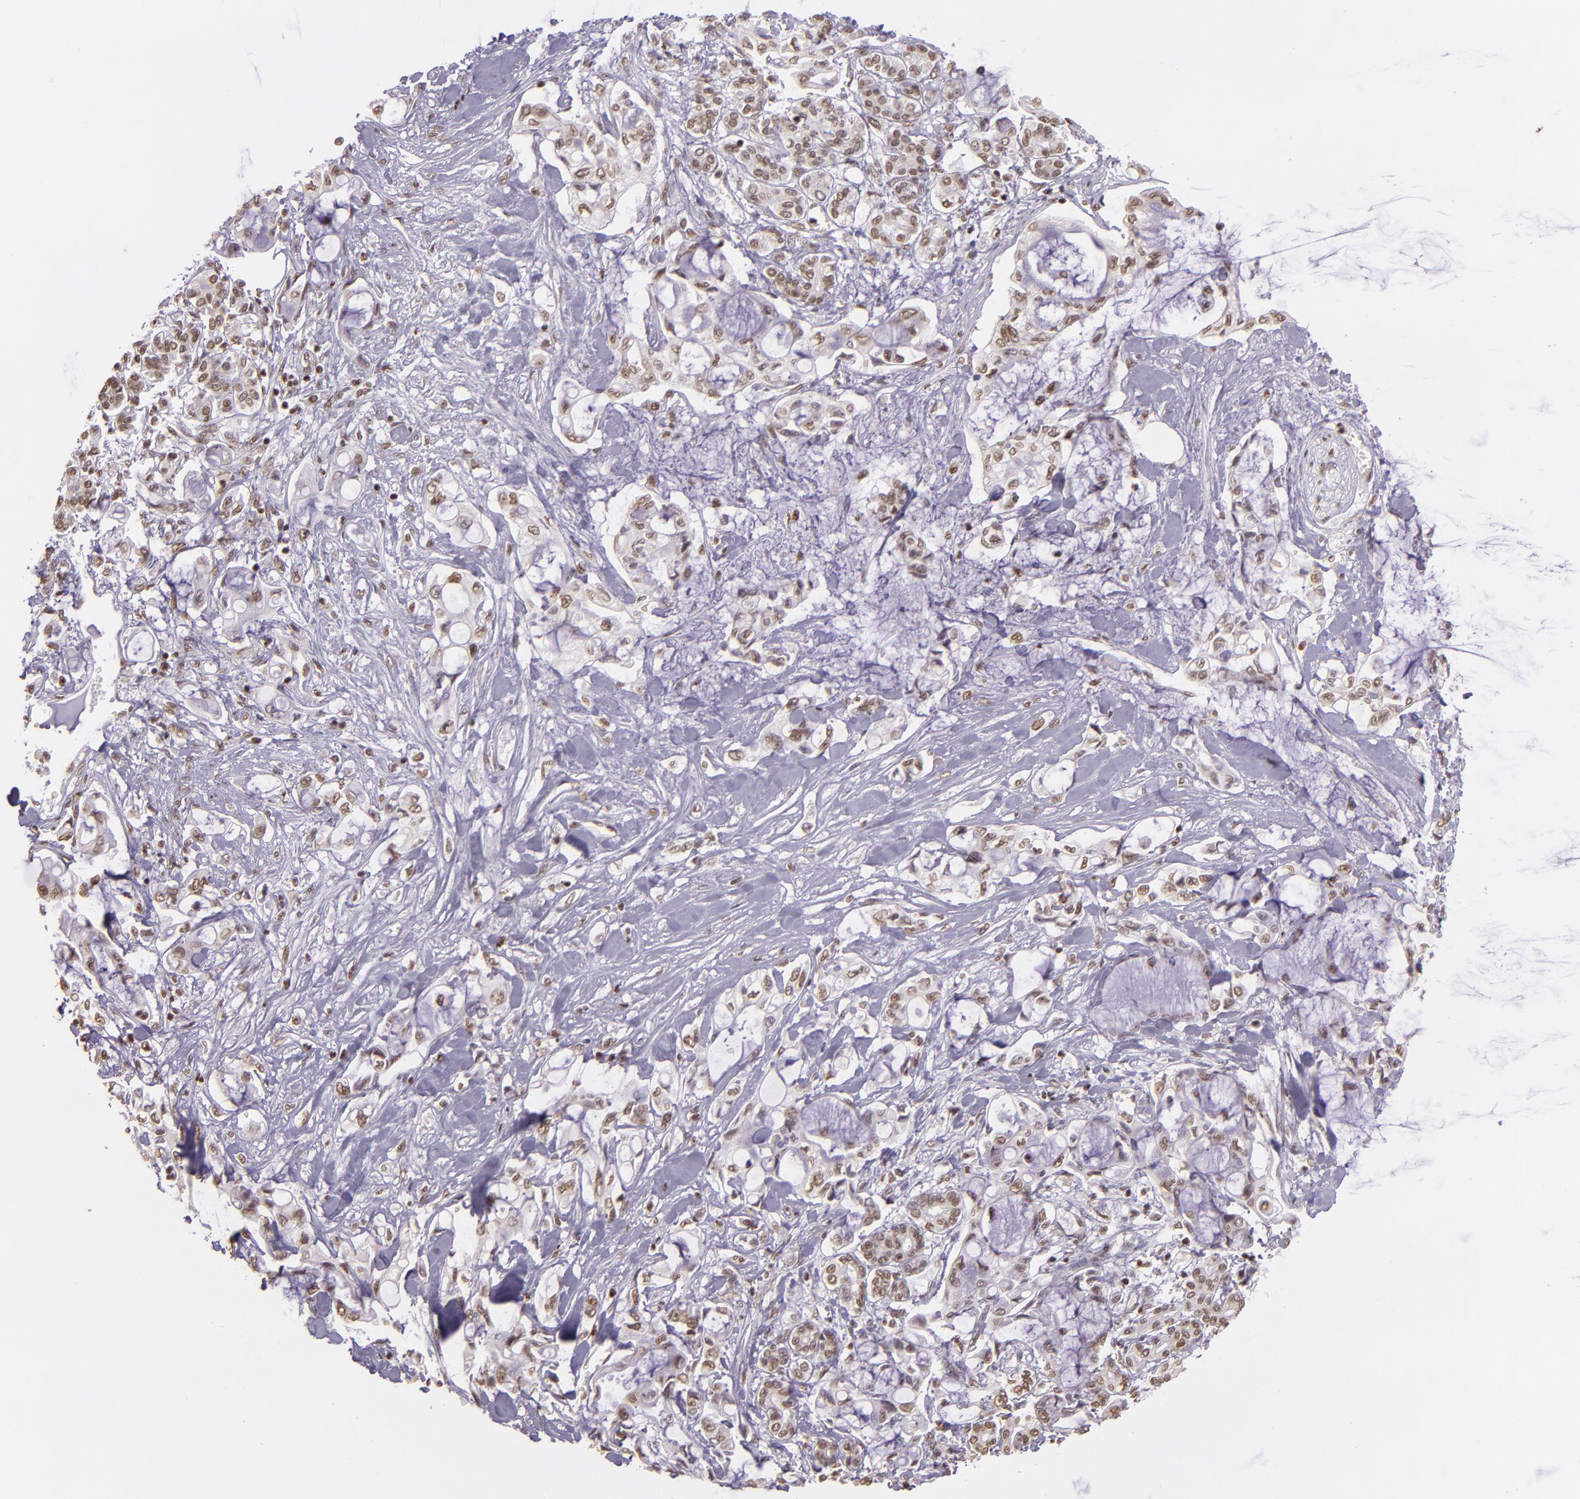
{"staining": {"intensity": "weak", "quantity": "25%-75%", "location": "nuclear"}, "tissue": "pancreatic cancer", "cell_type": "Tumor cells", "image_type": "cancer", "snomed": [{"axis": "morphology", "description": "Adenocarcinoma, NOS"}, {"axis": "topography", "description": "Pancreas"}], "caption": "Pancreatic cancer (adenocarcinoma) stained for a protein (brown) displays weak nuclear positive staining in about 25%-75% of tumor cells.", "gene": "USF1", "patient": {"sex": "female", "age": 70}}